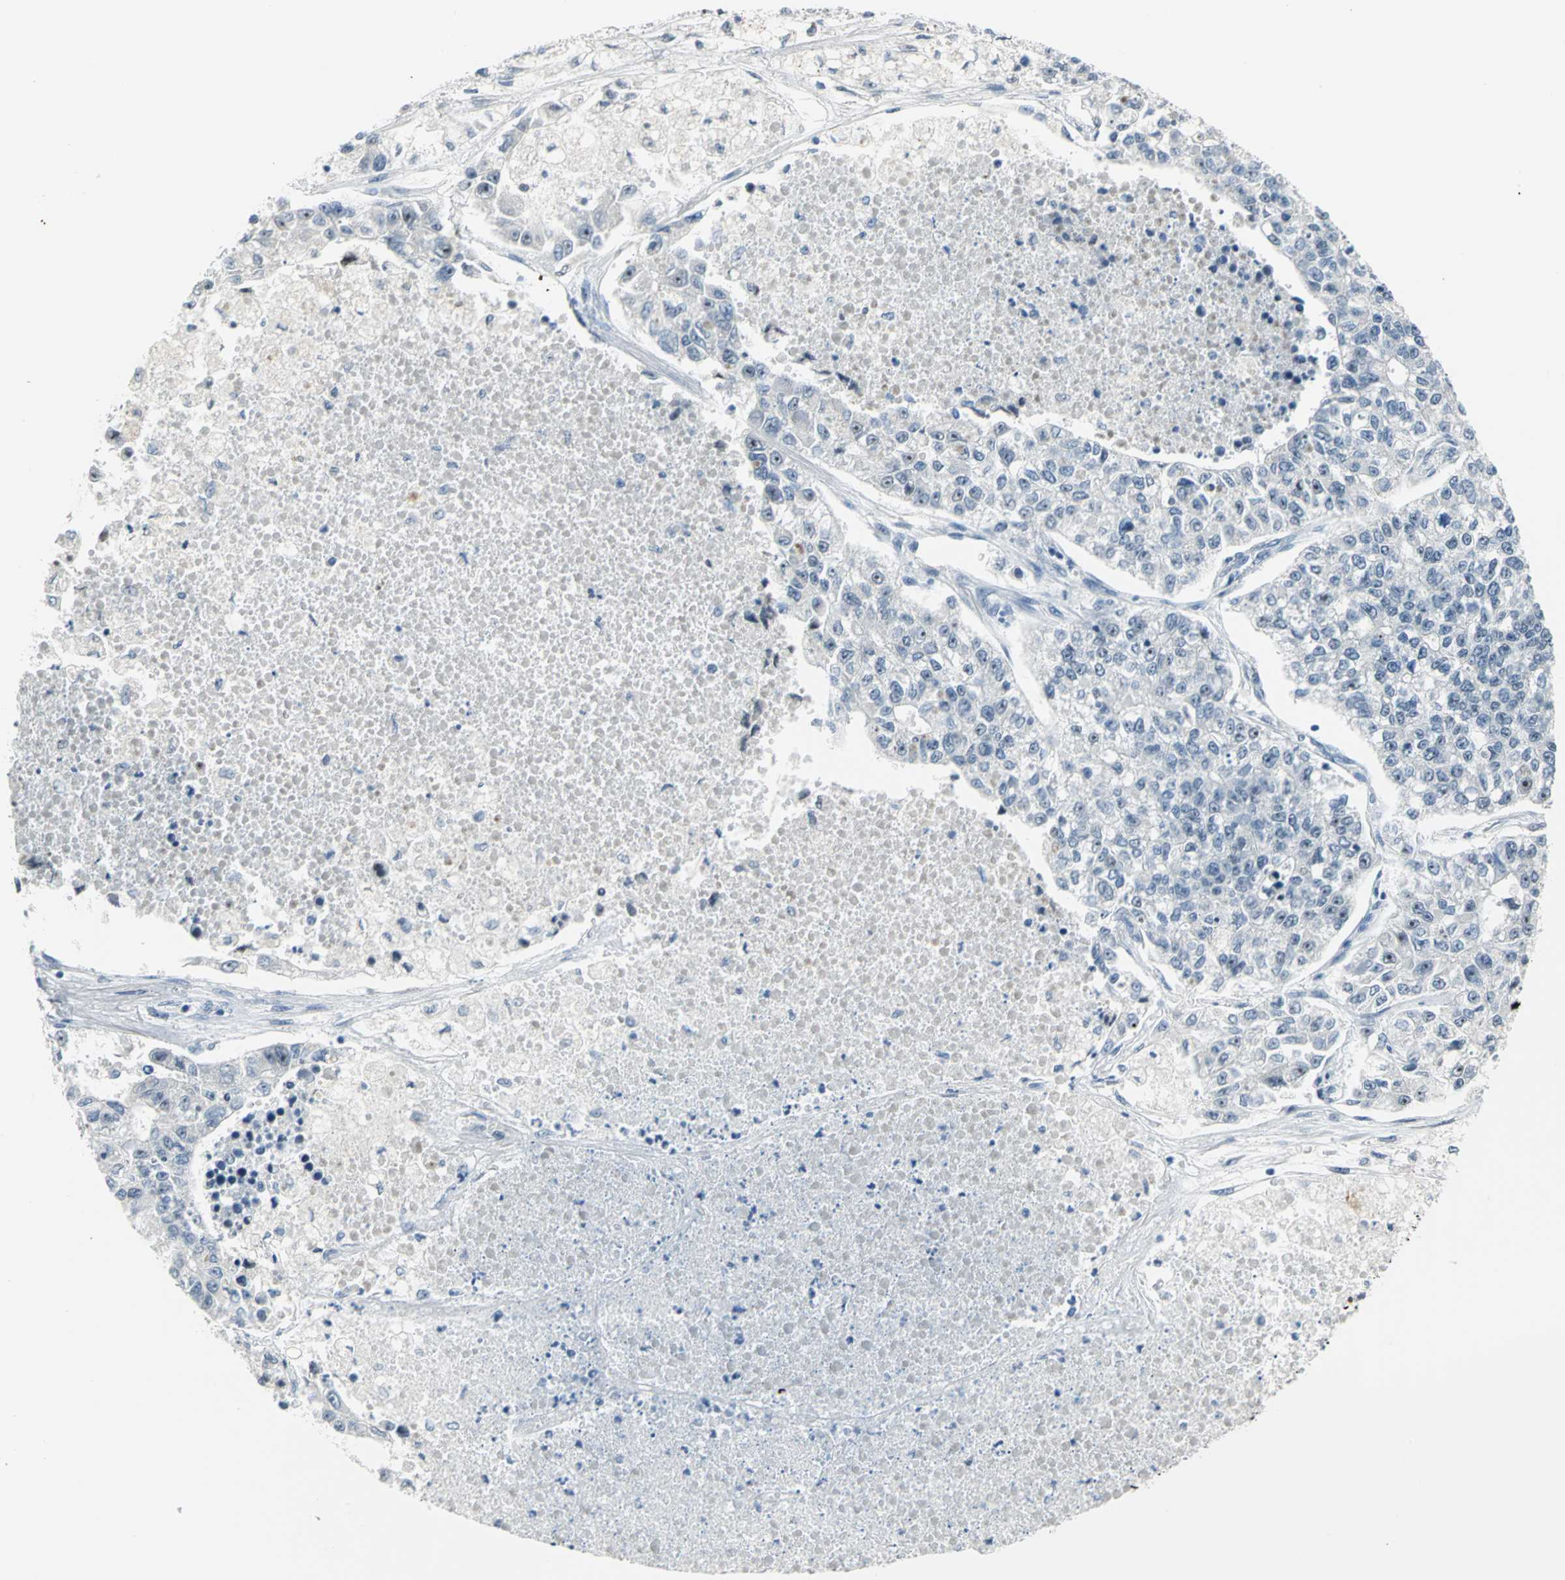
{"staining": {"intensity": "negative", "quantity": "none", "location": "none"}, "tissue": "lung cancer", "cell_type": "Tumor cells", "image_type": "cancer", "snomed": [{"axis": "morphology", "description": "Adenocarcinoma, NOS"}, {"axis": "topography", "description": "Lung"}], "caption": "A high-resolution micrograph shows IHC staining of lung cancer, which reveals no significant staining in tumor cells. Nuclei are stained in blue.", "gene": "MYBBP1A", "patient": {"sex": "male", "age": 49}}